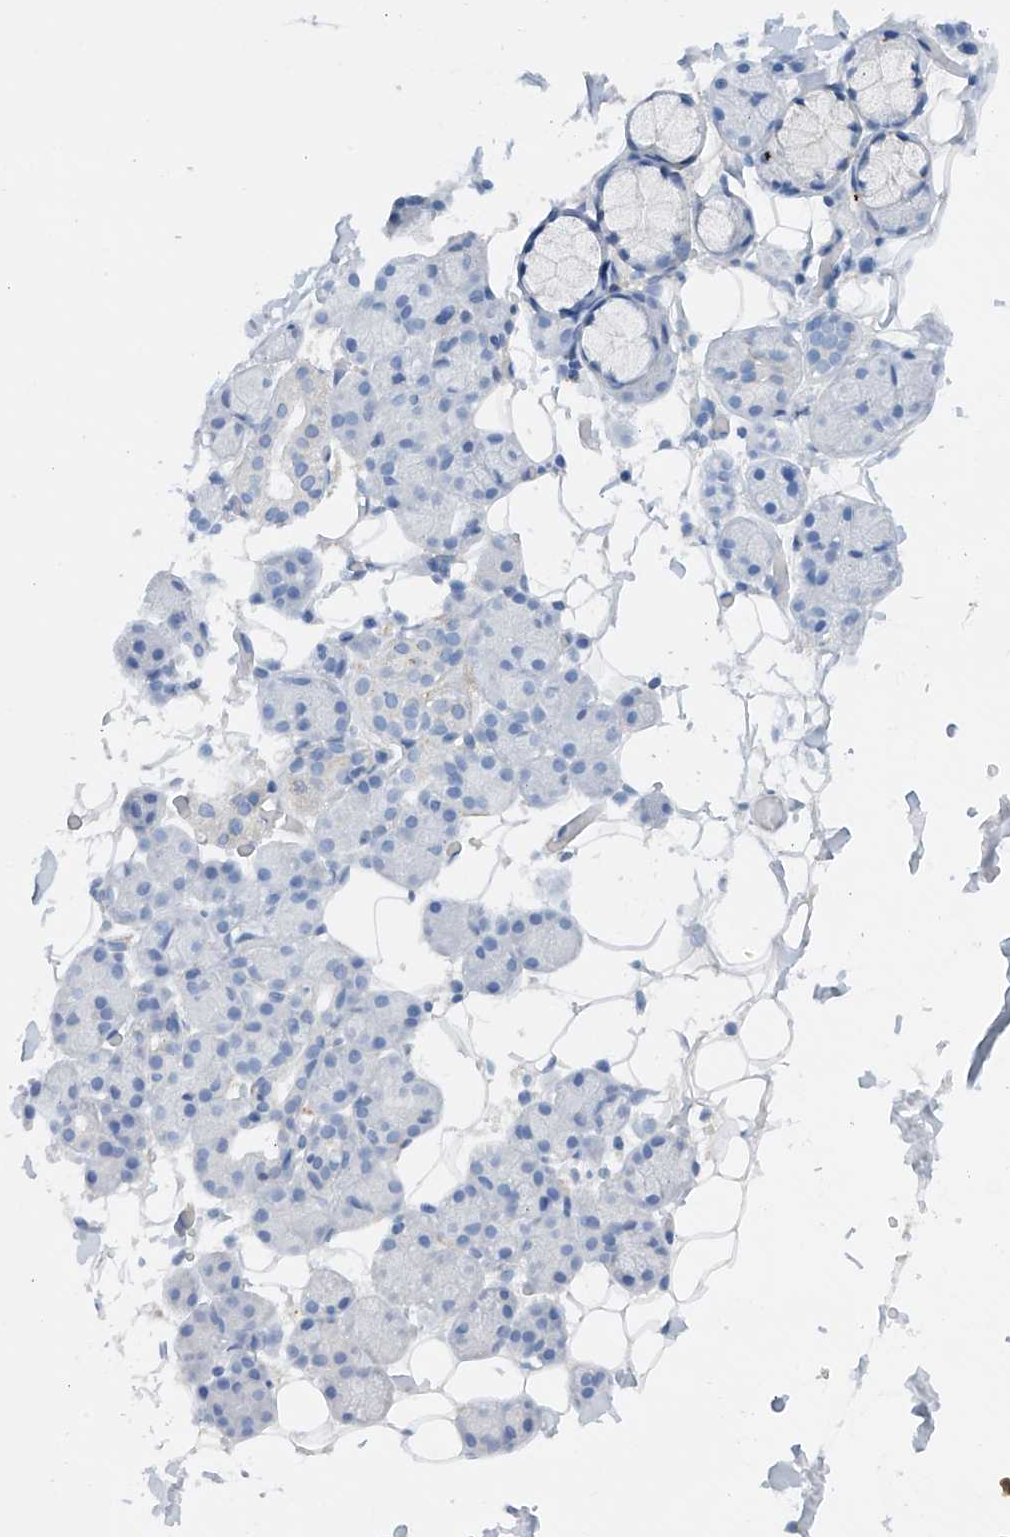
{"staining": {"intensity": "negative", "quantity": "none", "location": "none"}, "tissue": "salivary gland", "cell_type": "Glandular cells", "image_type": "normal", "snomed": [{"axis": "morphology", "description": "Normal tissue, NOS"}, {"axis": "topography", "description": "Salivary gland"}], "caption": "This image is of unremarkable salivary gland stained with immunohistochemistry (IHC) to label a protein in brown with the nuclei are counter-stained blue. There is no staining in glandular cells.", "gene": "PHACTR2", "patient": {"sex": "male", "age": 63}}